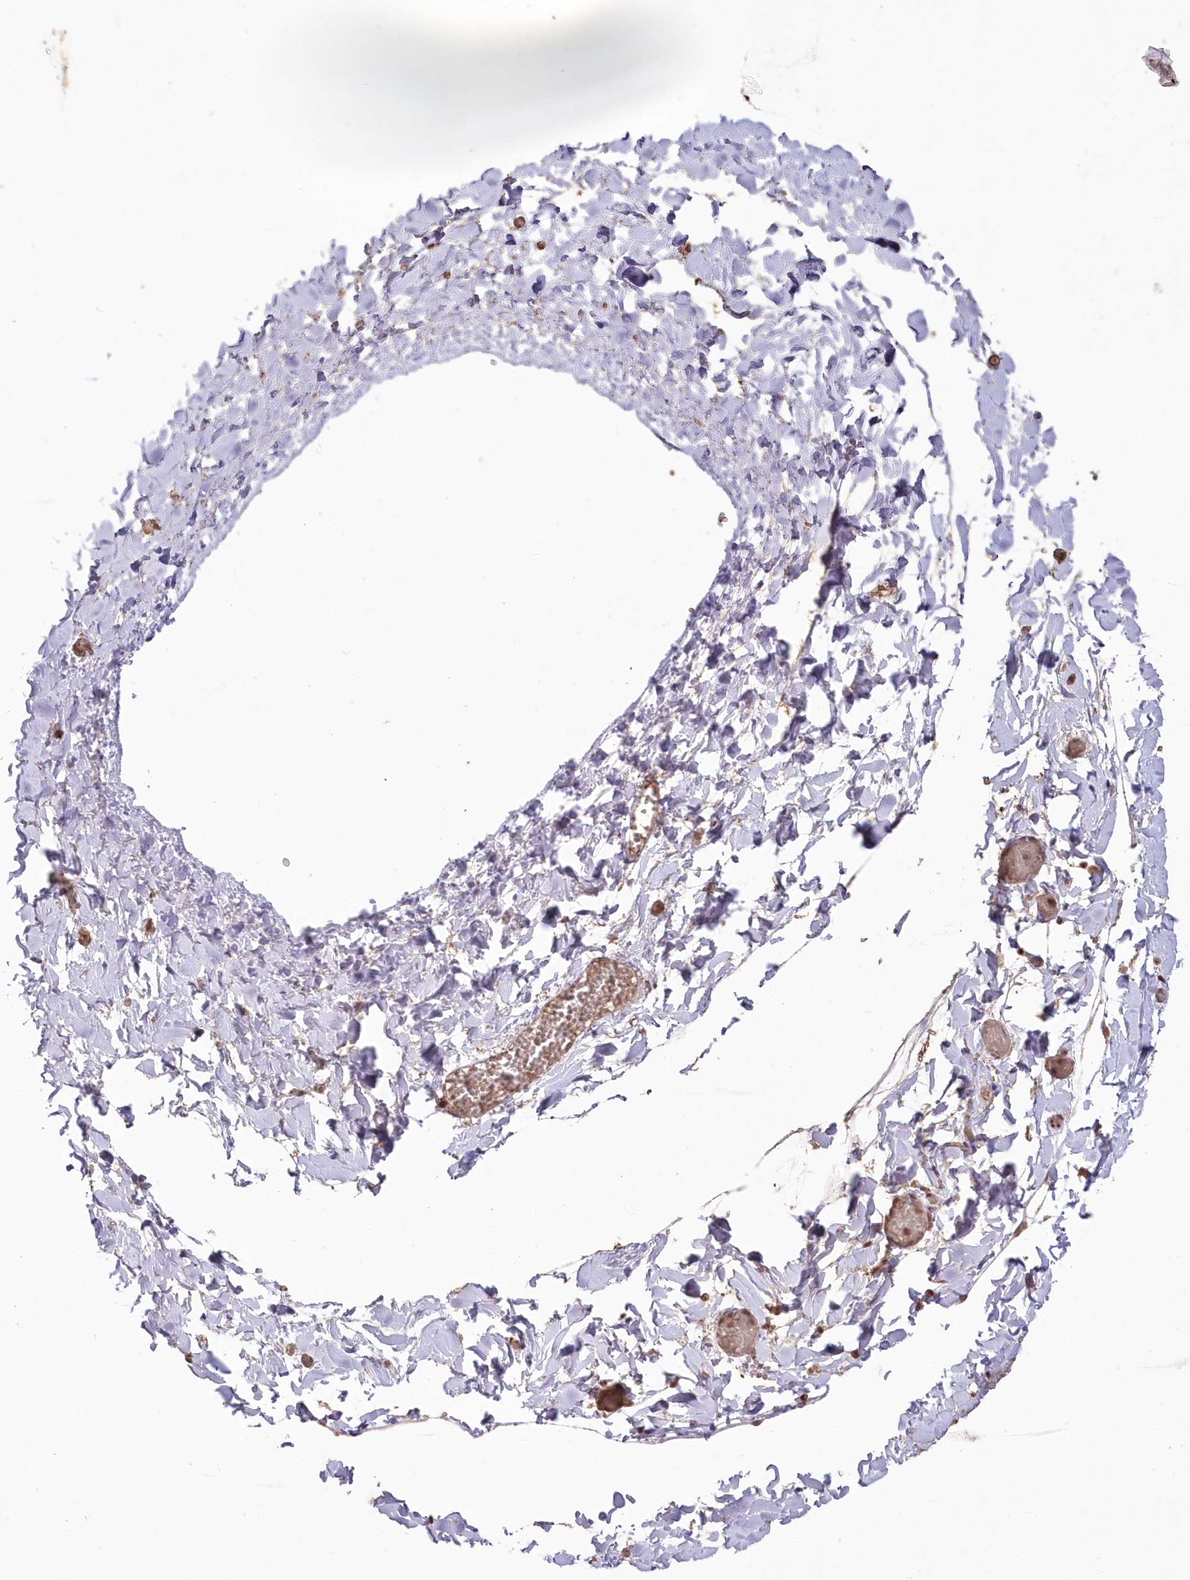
{"staining": {"intensity": "moderate", "quantity": ">75%", "location": "nuclear"}, "tissue": "adipose tissue", "cell_type": "Adipocytes", "image_type": "normal", "snomed": [{"axis": "morphology", "description": "Normal tissue, NOS"}, {"axis": "topography", "description": "Gallbladder"}, {"axis": "topography", "description": "Peripheral nerve tissue"}], "caption": "An image of human adipose tissue stained for a protein displays moderate nuclear brown staining in adipocytes. The protein of interest is shown in brown color, while the nuclei are stained blue.", "gene": "PDS5A", "patient": {"sex": "male", "age": 38}}